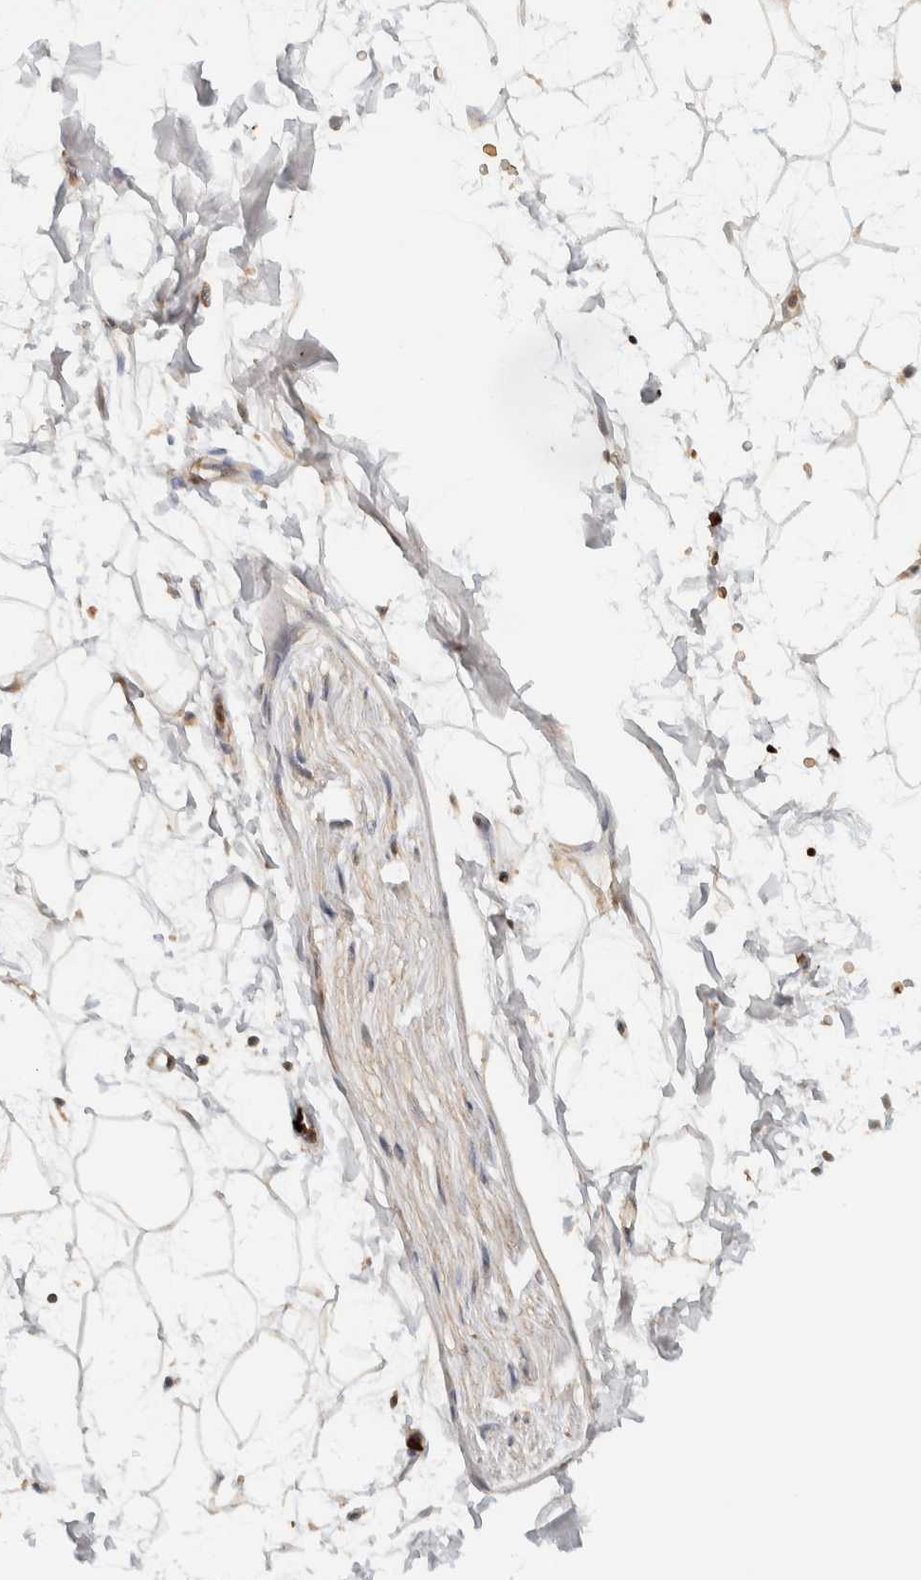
{"staining": {"intensity": "negative", "quantity": "none", "location": "none"}, "tissue": "adipose tissue", "cell_type": "Adipocytes", "image_type": "normal", "snomed": [{"axis": "morphology", "description": "Normal tissue, NOS"}, {"axis": "topography", "description": "Soft tissue"}], "caption": "IHC histopathology image of benign adipose tissue stained for a protein (brown), which exhibits no staining in adipocytes.", "gene": "TTI2", "patient": {"sex": "male", "age": 72}}